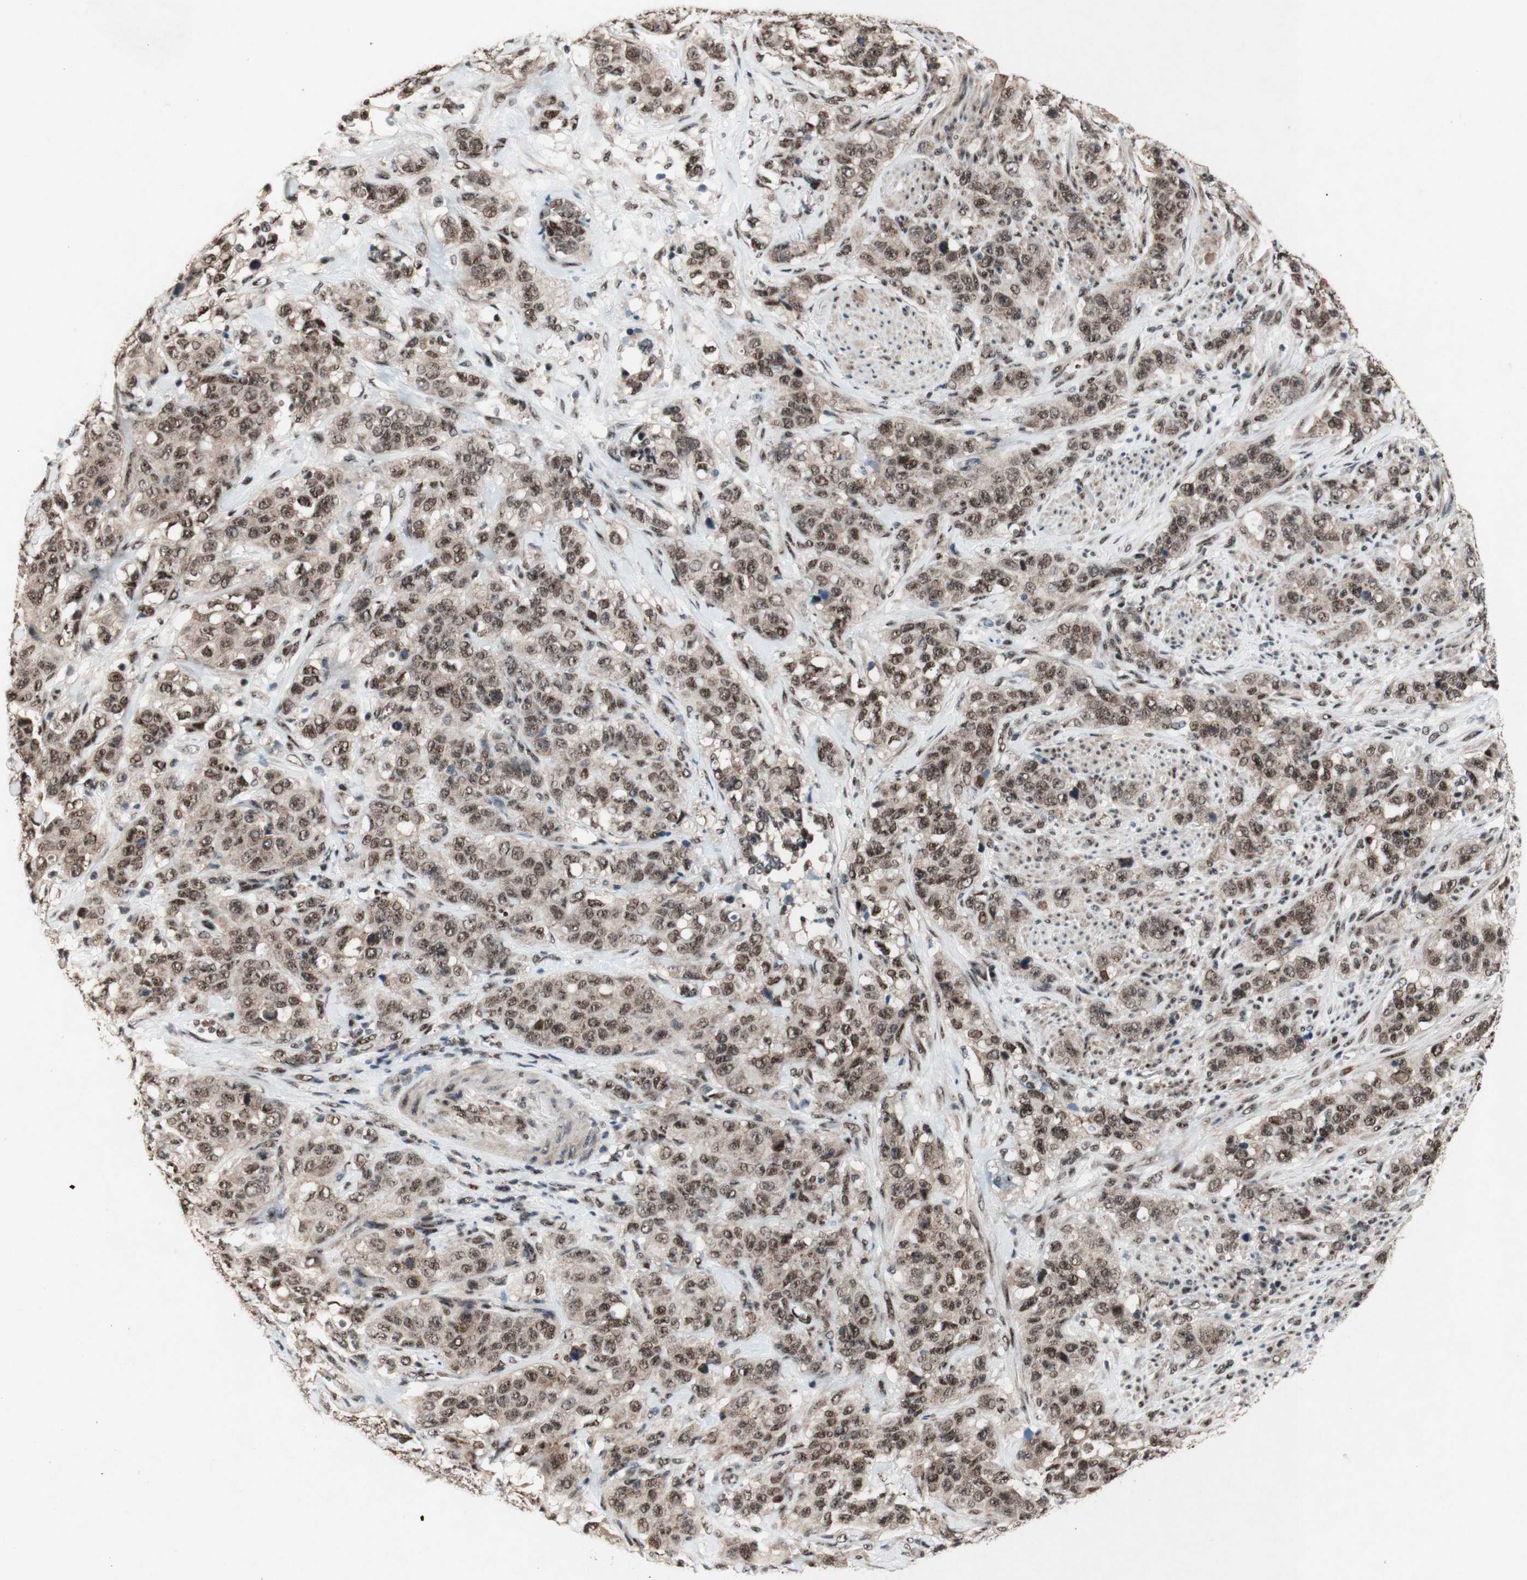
{"staining": {"intensity": "moderate", "quantity": ">75%", "location": "nuclear"}, "tissue": "stomach cancer", "cell_type": "Tumor cells", "image_type": "cancer", "snomed": [{"axis": "morphology", "description": "Adenocarcinoma, NOS"}, {"axis": "topography", "description": "Stomach"}], "caption": "Immunohistochemical staining of stomach cancer reveals moderate nuclear protein staining in about >75% of tumor cells.", "gene": "TLE1", "patient": {"sex": "male", "age": 48}}